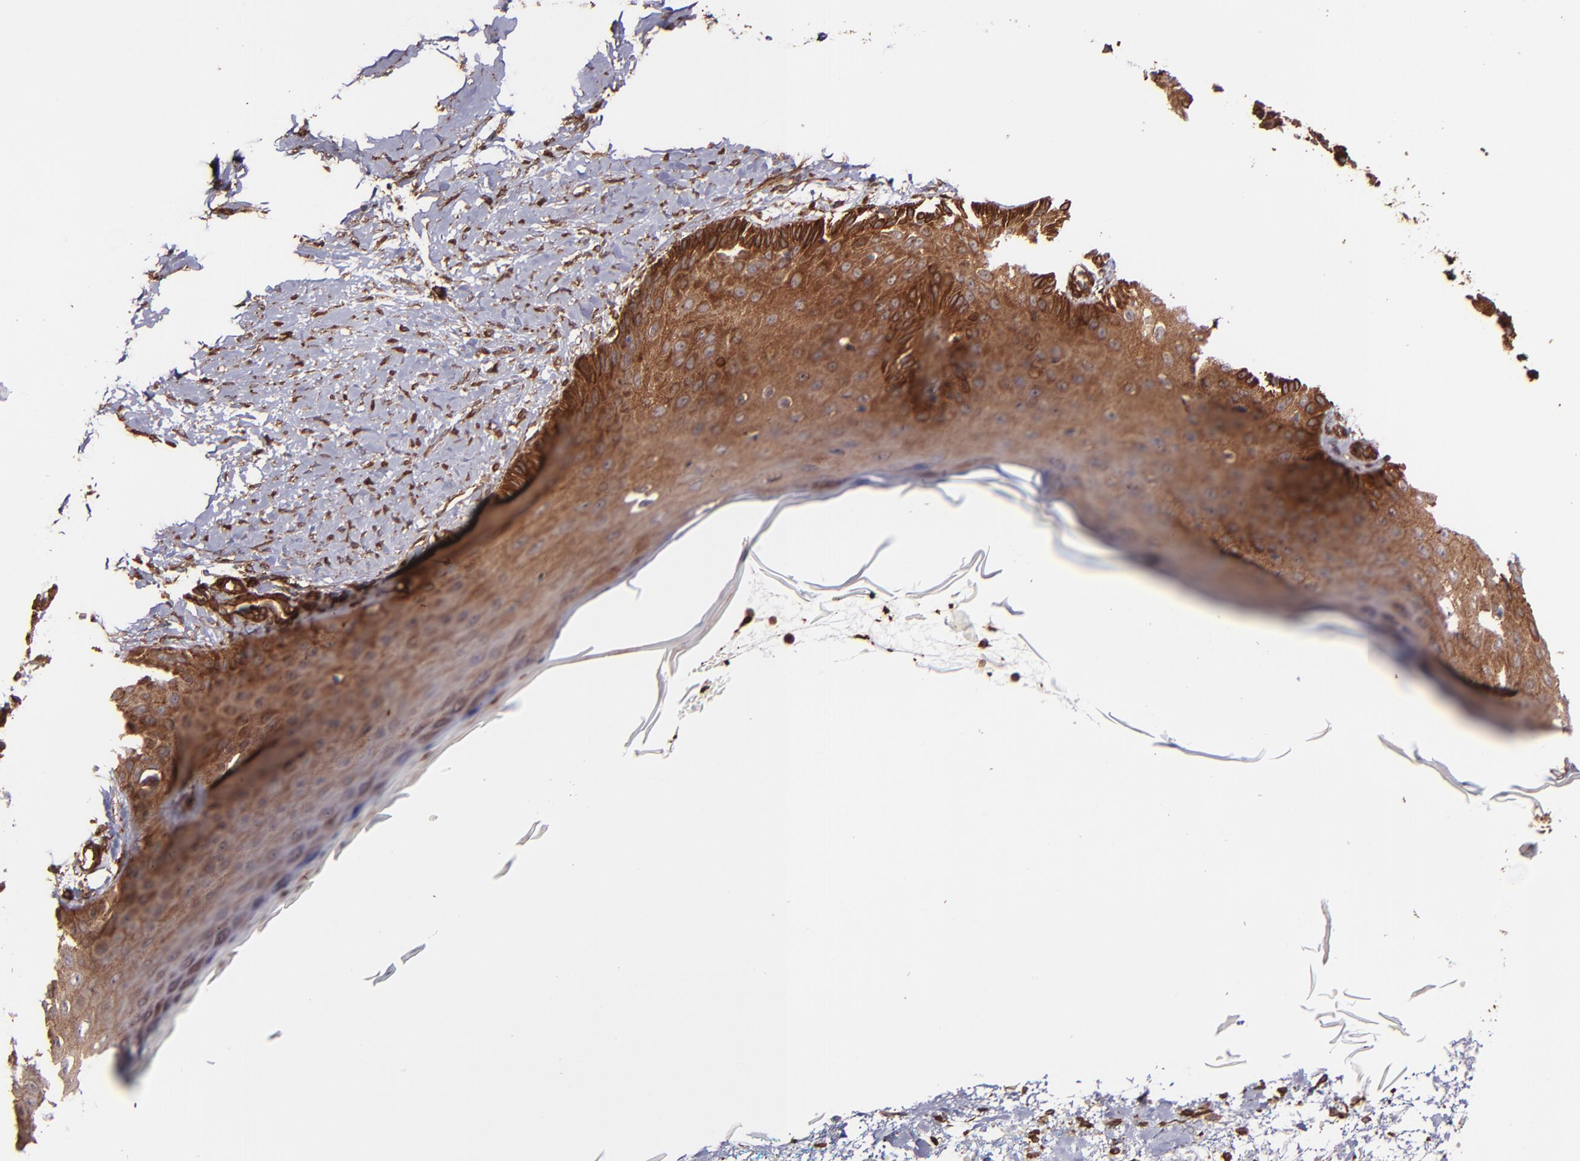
{"staining": {"intensity": "moderate", "quantity": ">75%", "location": "cytoplasmic/membranous"}, "tissue": "skin cancer", "cell_type": "Tumor cells", "image_type": "cancer", "snomed": [{"axis": "morphology", "description": "Squamous cell carcinoma, NOS"}, {"axis": "topography", "description": "Skin"}], "caption": "Moderate cytoplasmic/membranous protein staining is identified in about >75% of tumor cells in skin cancer.", "gene": "VCL", "patient": {"sex": "female", "age": 40}}